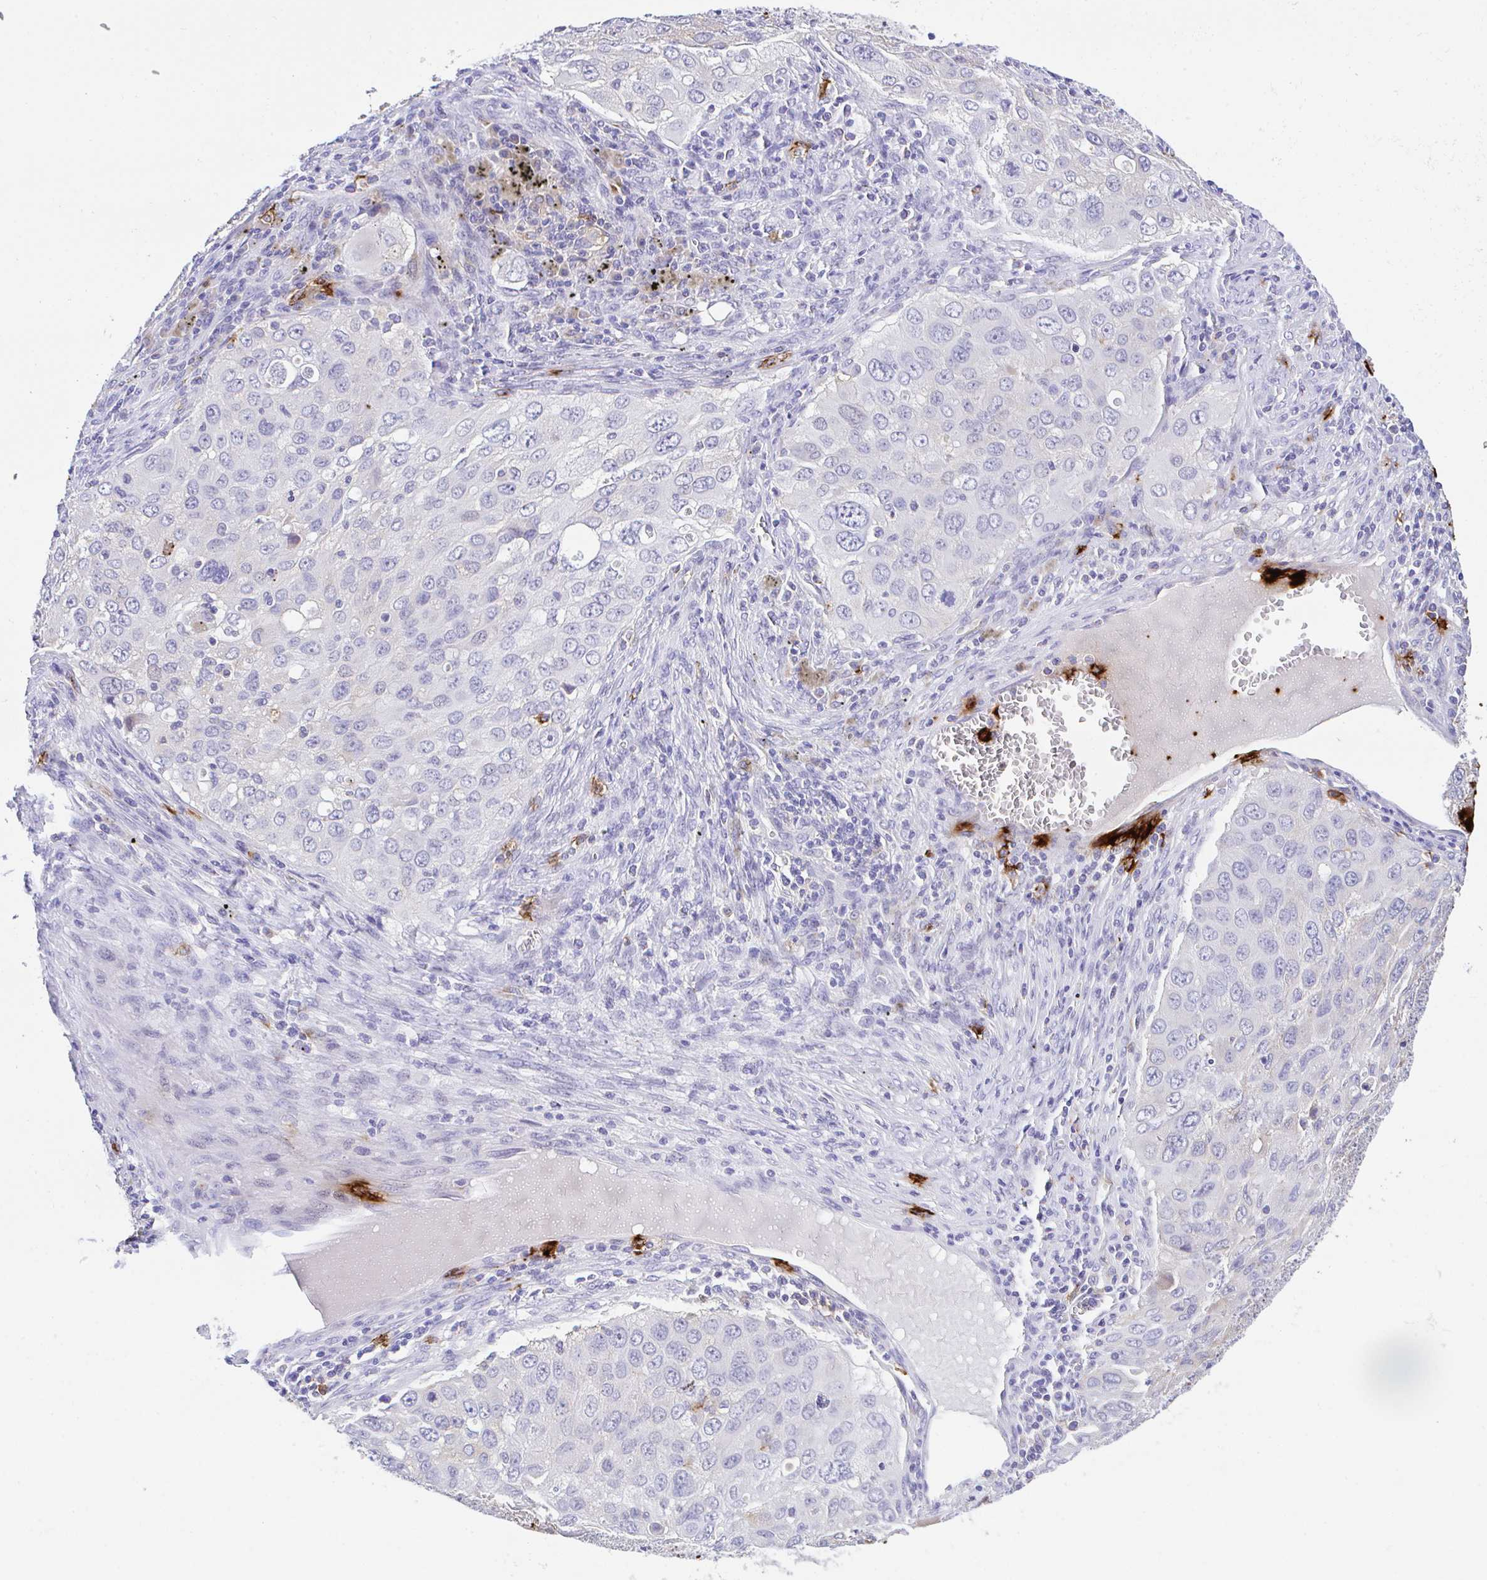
{"staining": {"intensity": "negative", "quantity": "none", "location": "none"}, "tissue": "lung cancer", "cell_type": "Tumor cells", "image_type": "cancer", "snomed": [{"axis": "morphology", "description": "Adenocarcinoma, NOS"}, {"axis": "morphology", "description": "Adenocarcinoma, metastatic, NOS"}, {"axis": "topography", "description": "Lymph node"}, {"axis": "topography", "description": "Lung"}], "caption": "Immunohistochemistry (IHC) image of neoplastic tissue: lung adenocarcinoma stained with DAB displays no significant protein staining in tumor cells.", "gene": "HOXB4", "patient": {"sex": "female", "age": 42}}